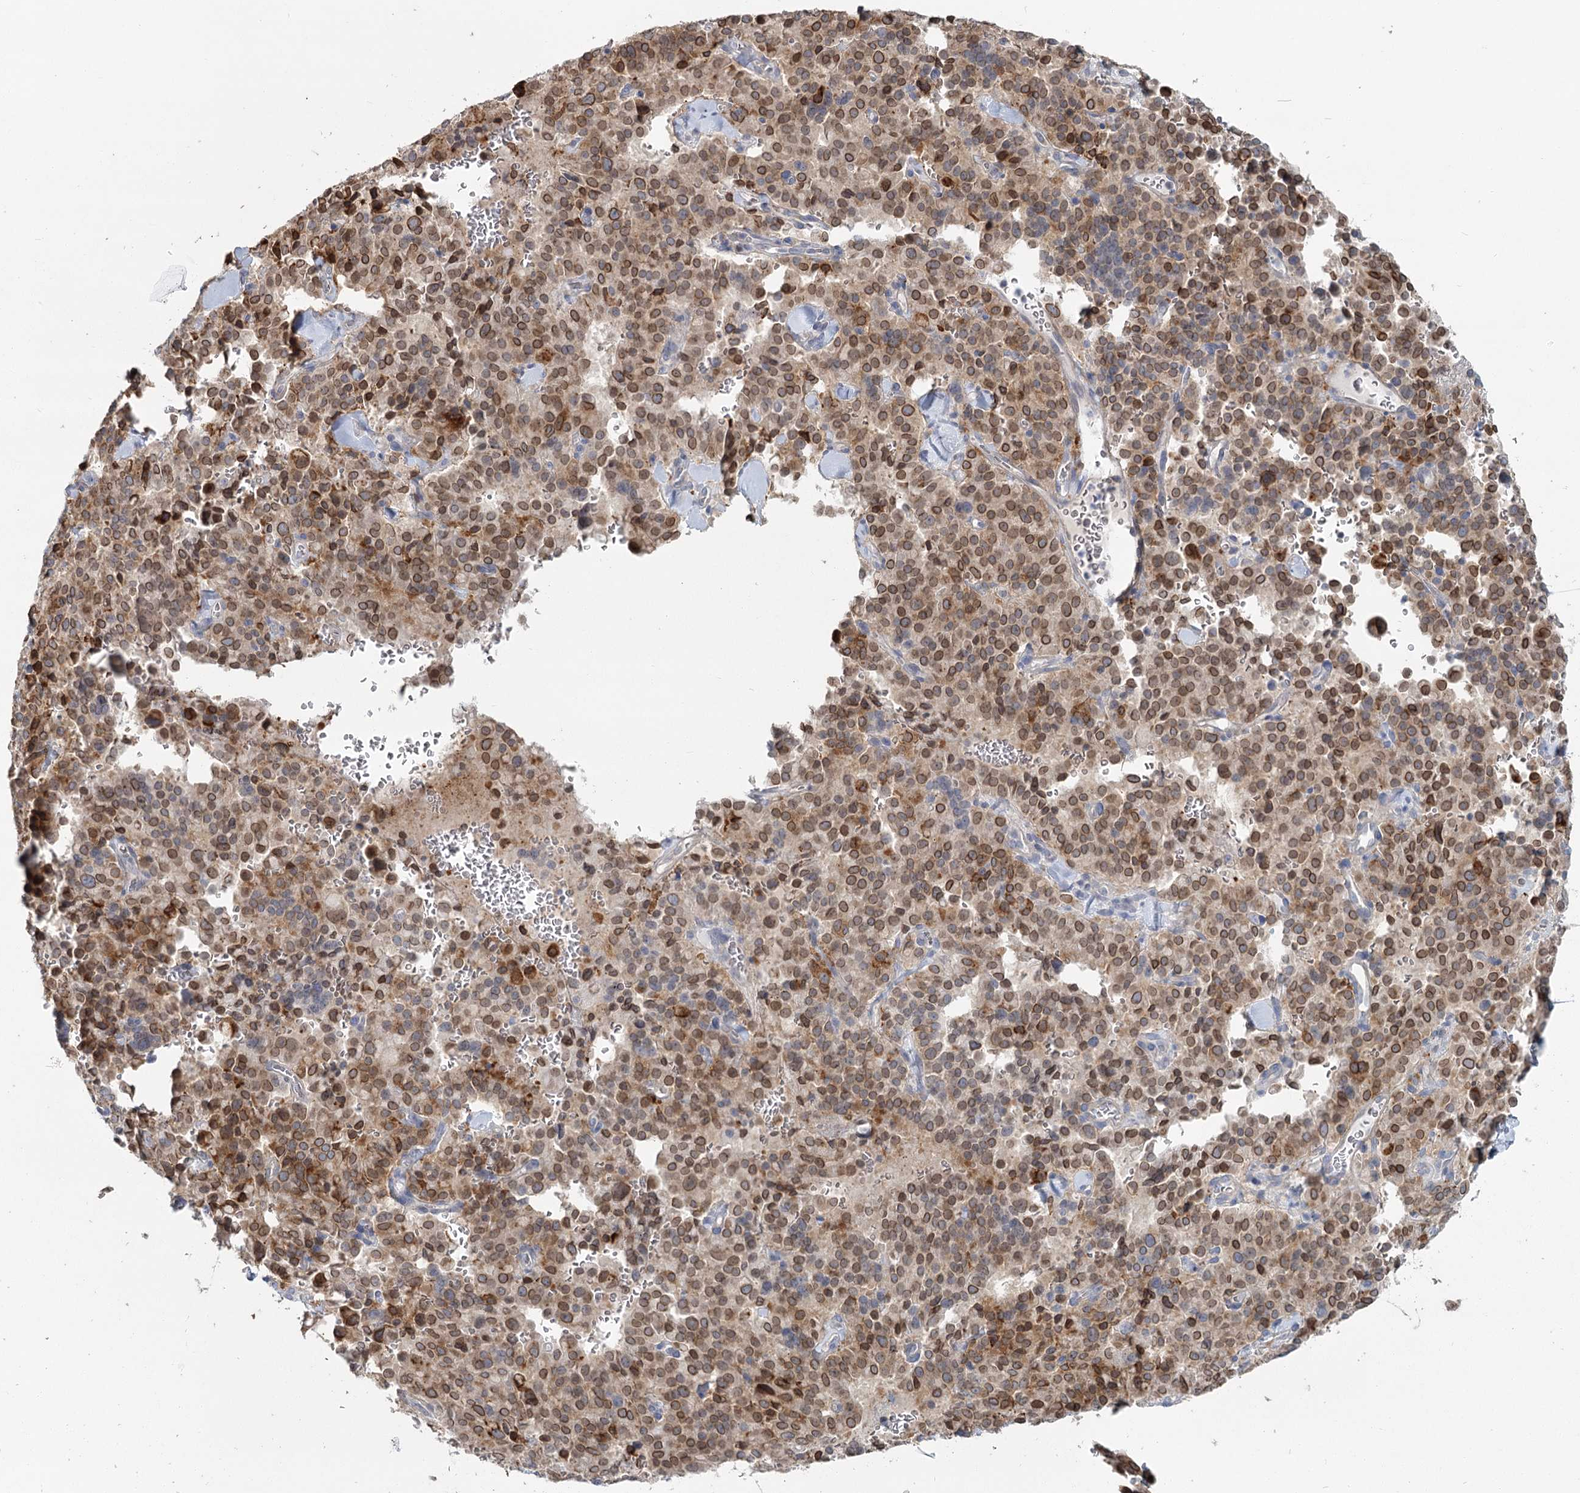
{"staining": {"intensity": "moderate", "quantity": ">75%", "location": "cytoplasmic/membranous,nuclear"}, "tissue": "pancreatic cancer", "cell_type": "Tumor cells", "image_type": "cancer", "snomed": [{"axis": "morphology", "description": "Adenocarcinoma, NOS"}, {"axis": "topography", "description": "Pancreas"}], "caption": "Protein expression analysis of human adenocarcinoma (pancreatic) reveals moderate cytoplasmic/membranous and nuclear positivity in approximately >75% of tumor cells.", "gene": "SPINK13", "patient": {"sex": "male", "age": 65}}